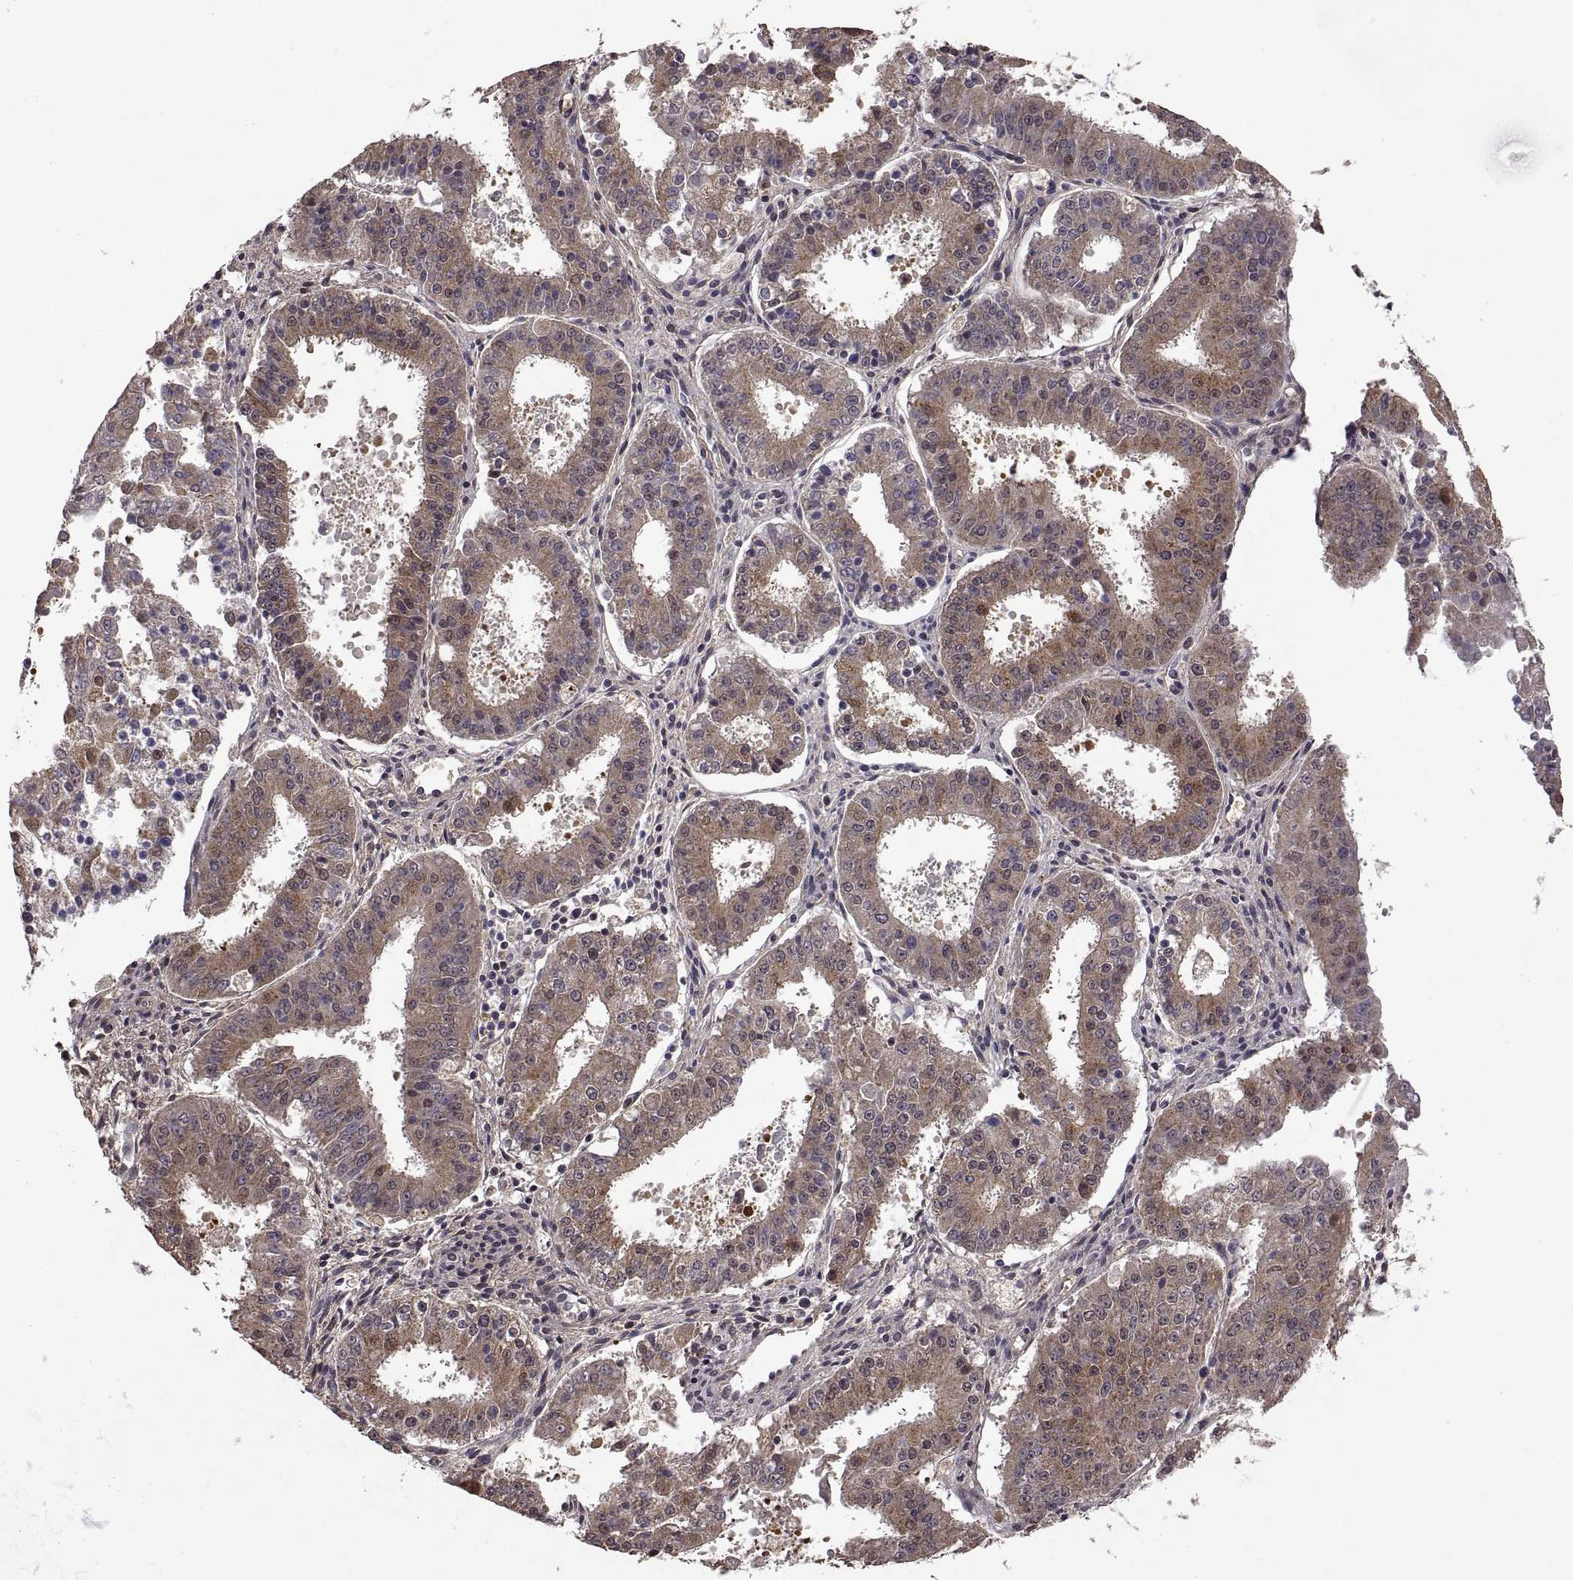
{"staining": {"intensity": "moderate", "quantity": "25%-75%", "location": "cytoplasmic/membranous"}, "tissue": "ovarian cancer", "cell_type": "Tumor cells", "image_type": "cancer", "snomed": [{"axis": "morphology", "description": "Carcinoma, endometroid"}, {"axis": "topography", "description": "Ovary"}], "caption": "Human ovarian cancer (endometroid carcinoma) stained for a protein (brown) demonstrates moderate cytoplasmic/membranous positive staining in about 25%-75% of tumor cells.", "gene": "ZNRF2", "patient": {"sex": "female", "age": 42}}